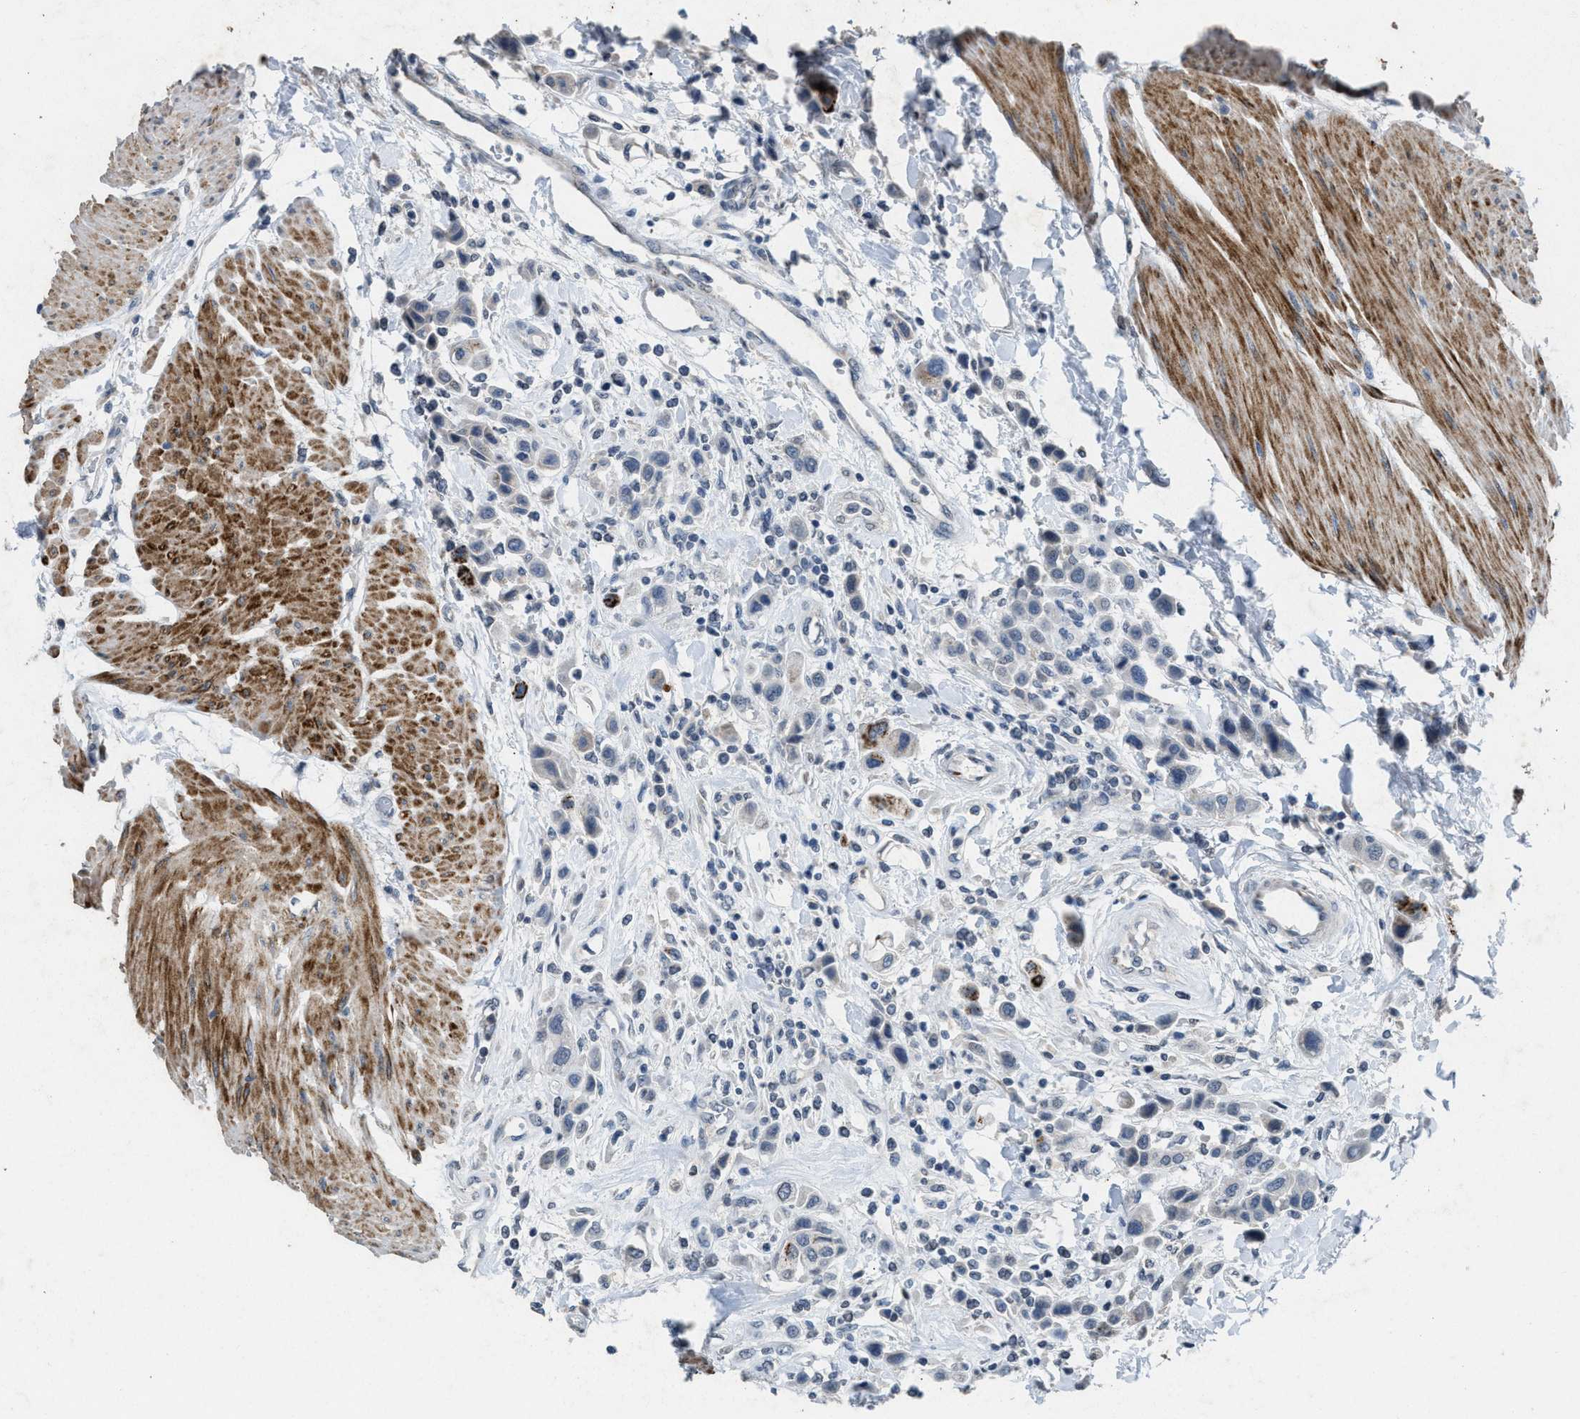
{"staining": {"intensity": "moderate", "quantity": "<25%", "location": "cytoplasmic/membranous"}, "tissue": "urothelial cancer", "cell_type": "Tumor cells", "image_type": "cancer", "snomed": [{"axis": "morphology", "description": "Urothelial carcinoma, High grade"}, {"axis": "topography", "description": "Urinary bladder"}], "caption": "Immunohistochemical staining of urothelial cancer demonstrates moderate cytoplasmic/membranous protein staining in approximately <25% of tumor cells. (Brightfield microscopy of DAB IHC at high magnification).", "gene": "SLC5A5", "patient": {"sex": "male", "age": 50}}